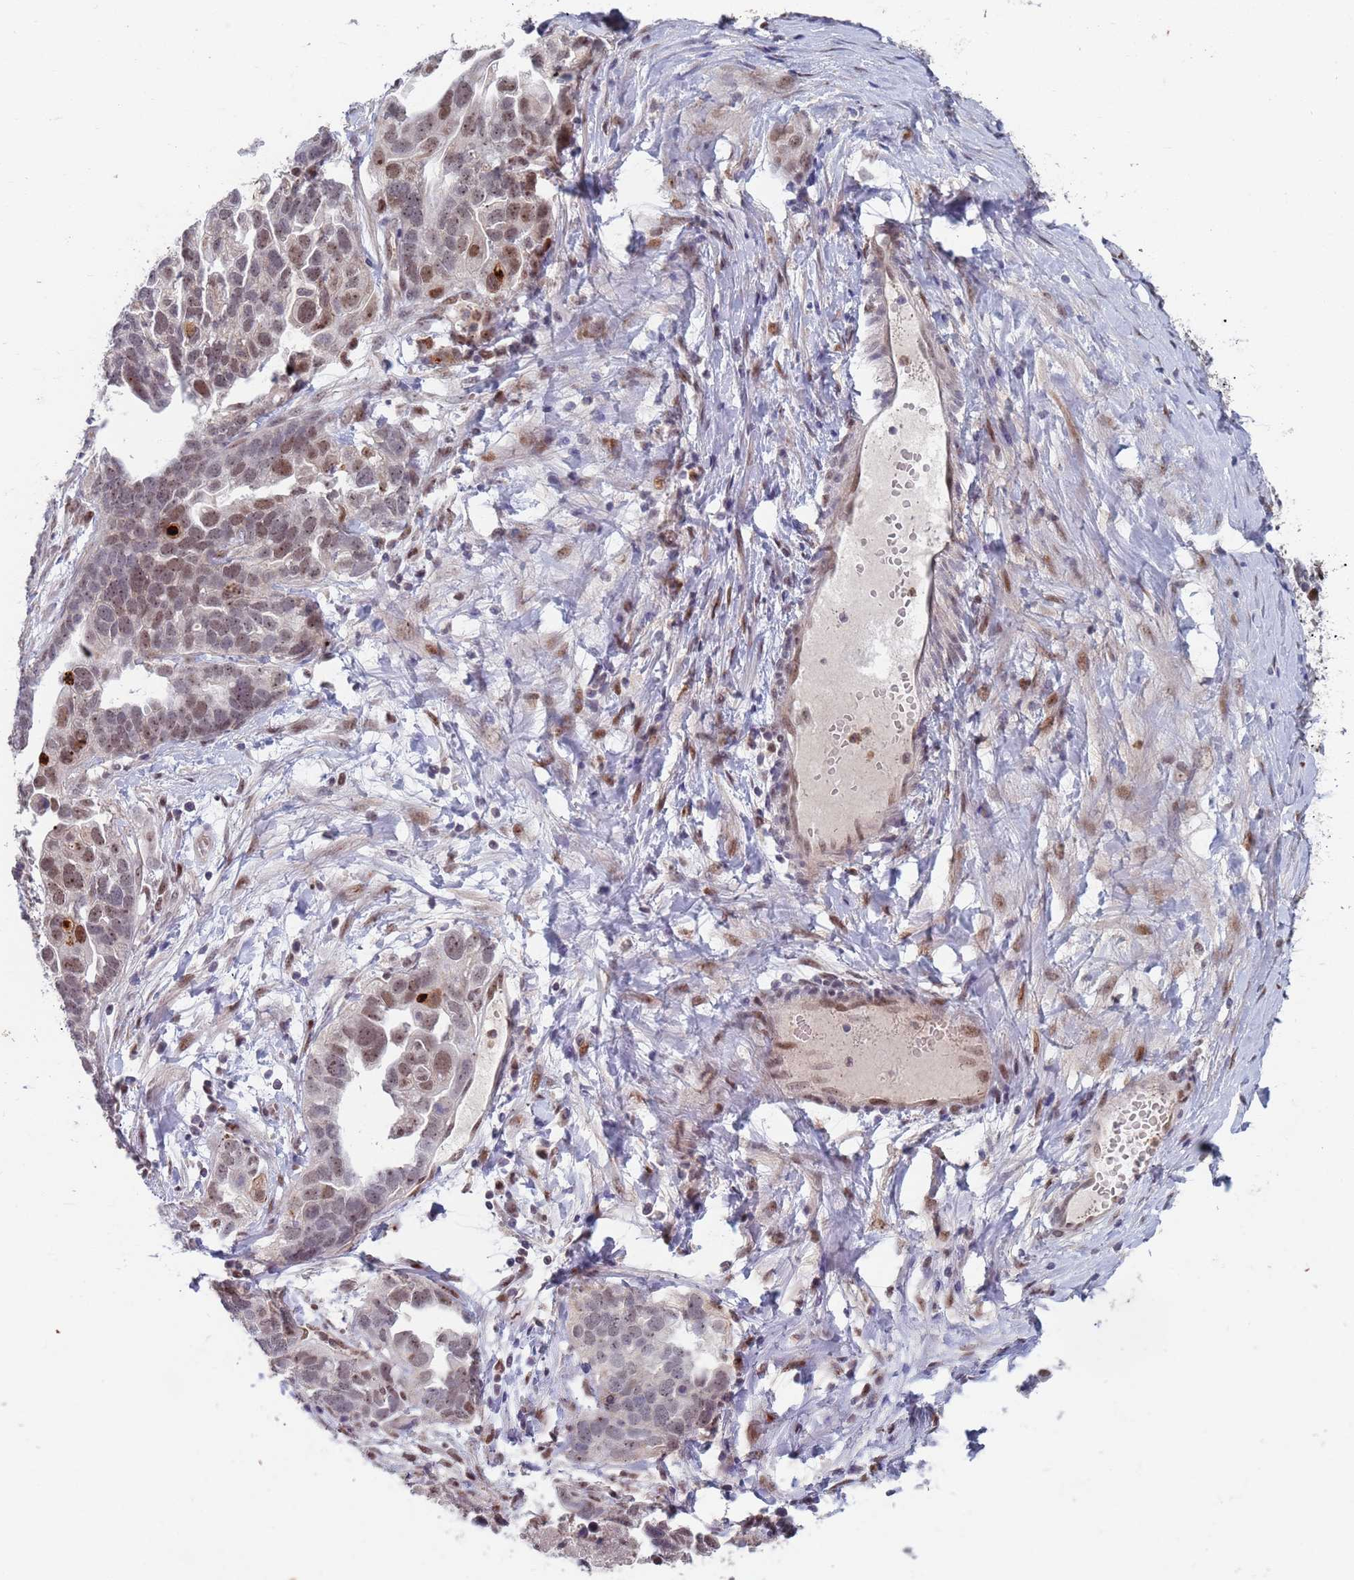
{"staining": {"intensity": "weak", "quantity": "<25%", "location": "nuclear"}, "tissue": "ovarian cancer", "cell_type": "Tumor cells", "image_type": "cancer", "snomed": [{"axis": "morphology", "description": "Cystadenocarcinoma, serous, NOS"}, {"axis": "topography", "description": "Ovary"}], "caption": "This histopathology image is of serous cystadenocarcinoma (ovarian) stained with immunohistochemistry to label a protein in brown with the nuclei are counter-stained blue. There is no expression in tumor cells.", "gene": "RPP25", "patient": {"sex": "female", "age": 54}}